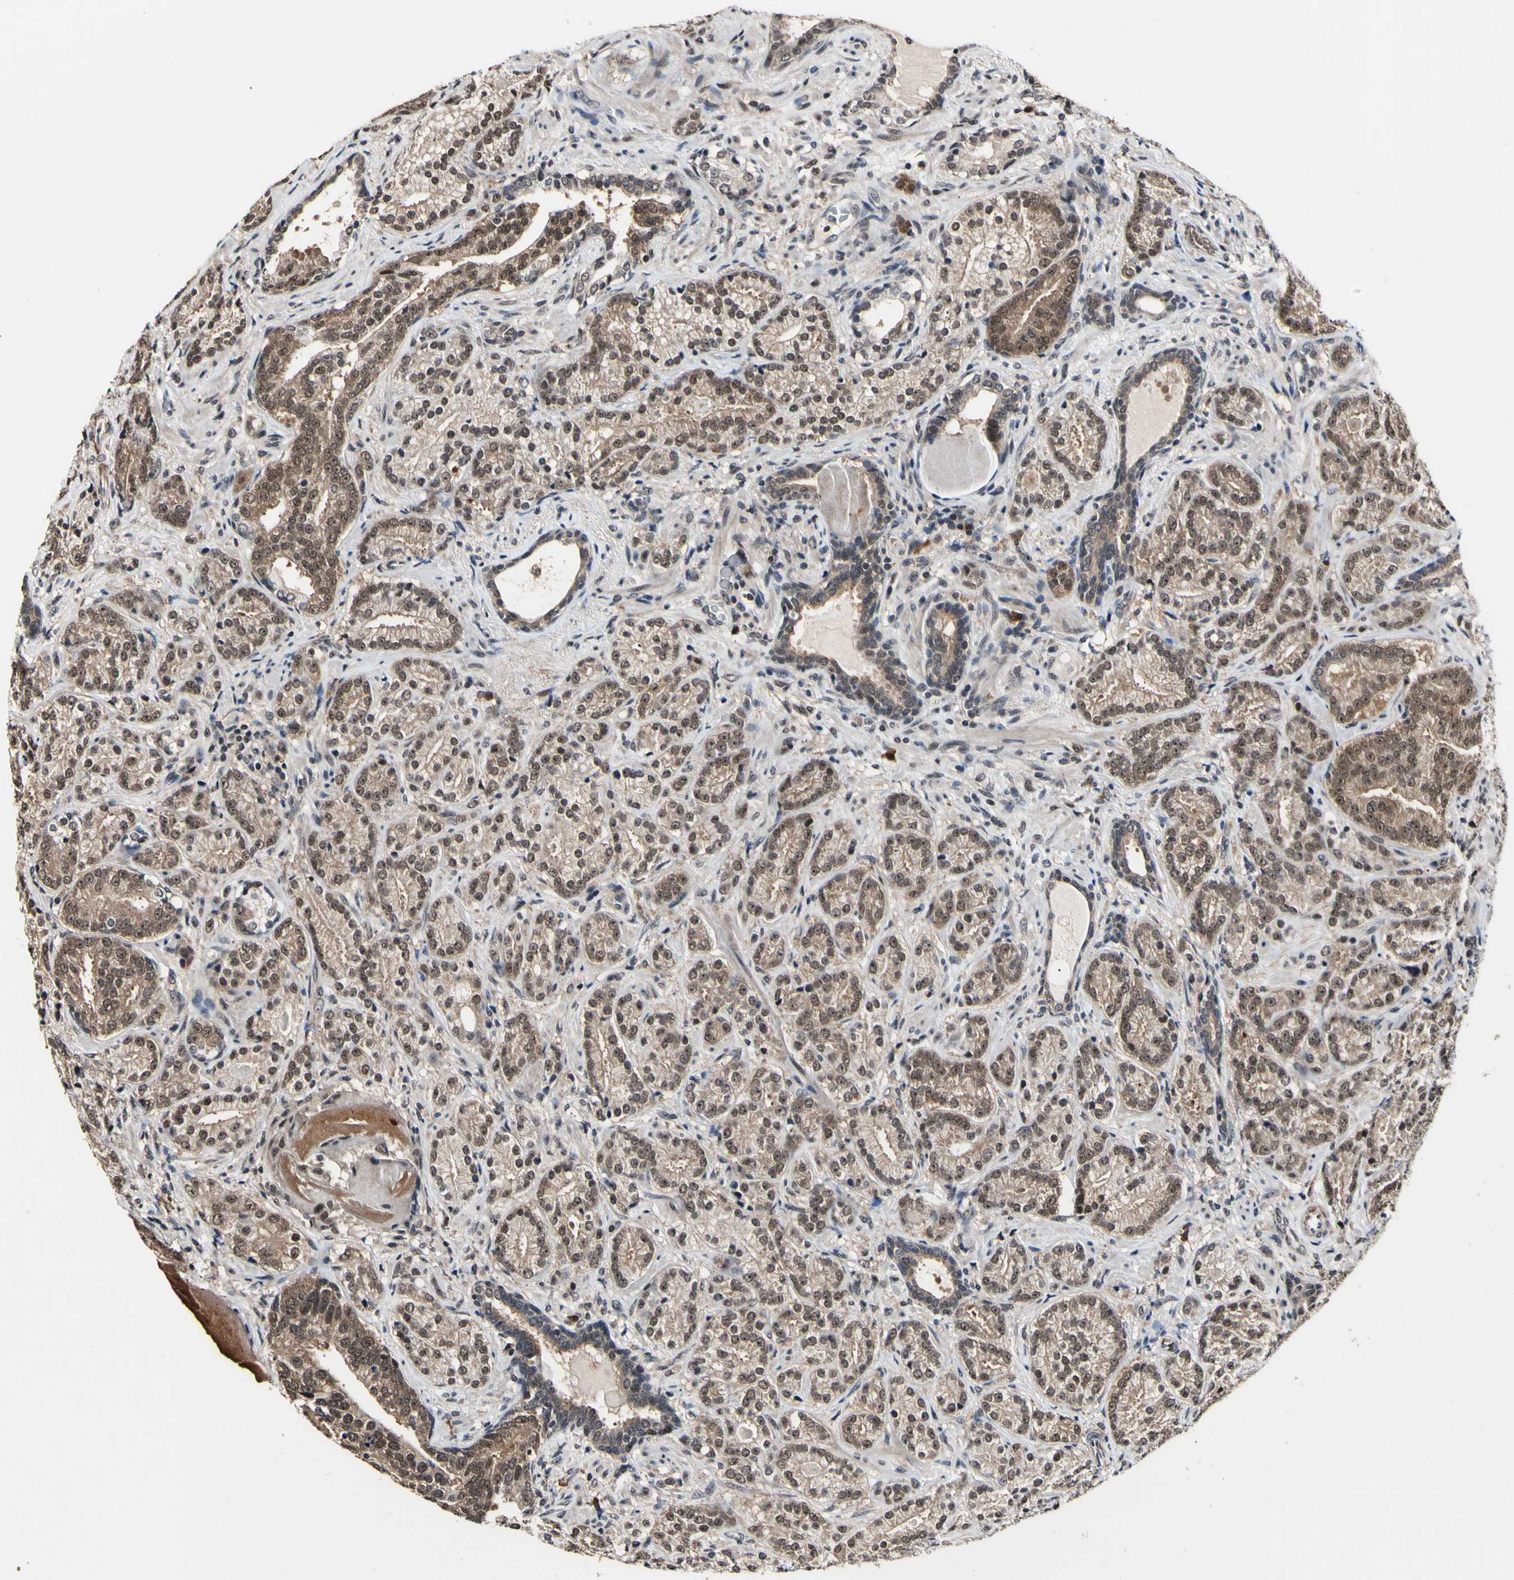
{"staining": {"intensity": "weak", "quantity": ">75%", "location": "cytoplasmic/membranous,nuclear"}, "tissue": "prostate cancer", "cell_type": "Tumor cells", "image_type": "cancer", "snomed": [{"axis": "morphology", "description": "Adenocarcinoma, High grade"}, {"axis": "topography", "description": "Prostate"}], "caption": "About >75% of tumor cells in prostate cancer exhibit weak cytoplasmic/membranous and nuclear protein positivity as visualized by brown immunohistochemical staining.", "gene": "PSMD10", "patient": {"sex": "male", "age": 61}}